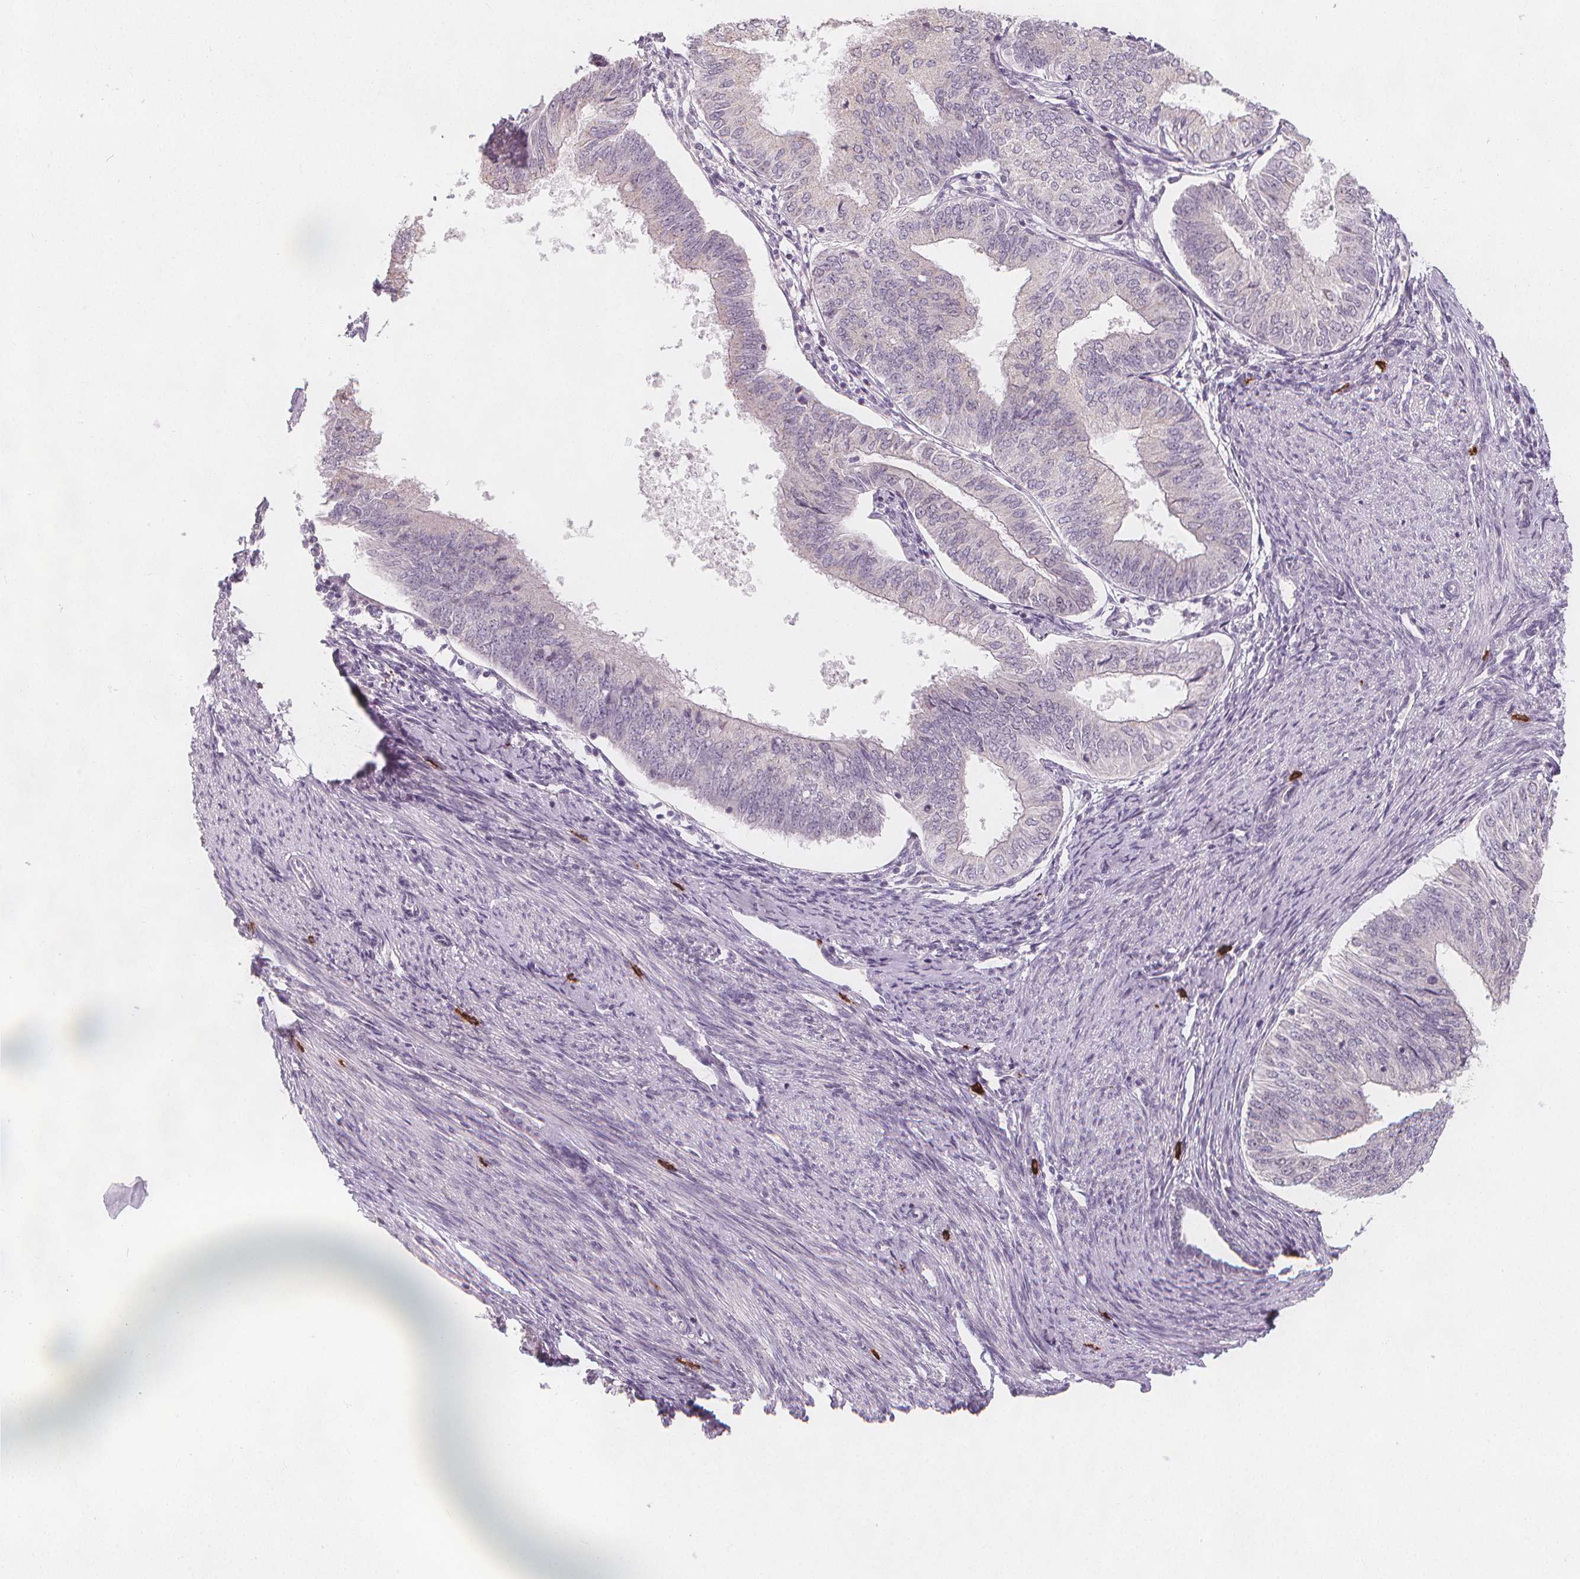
{"staining": {"intensity": "negative", "quantity": "none", "location": "none"}, "tissue": "endometrial cancer", "cell_type": "Tumor cells", "image_type": "cancer", "snomed": [{"axis": "morphology", "description": "Adenocarcinoma, NOS"}, {"axis": "topography", "description": "Endometrium"}], "caption": "A photomicrograph of endometrial adenocarcinoma stained for a protein shows no brown staining in tumor cells. (DAB IHC with hematoxylin counter stain).", "gene": "TIPIN", "patient": {"sex": "female", "age": 58}}